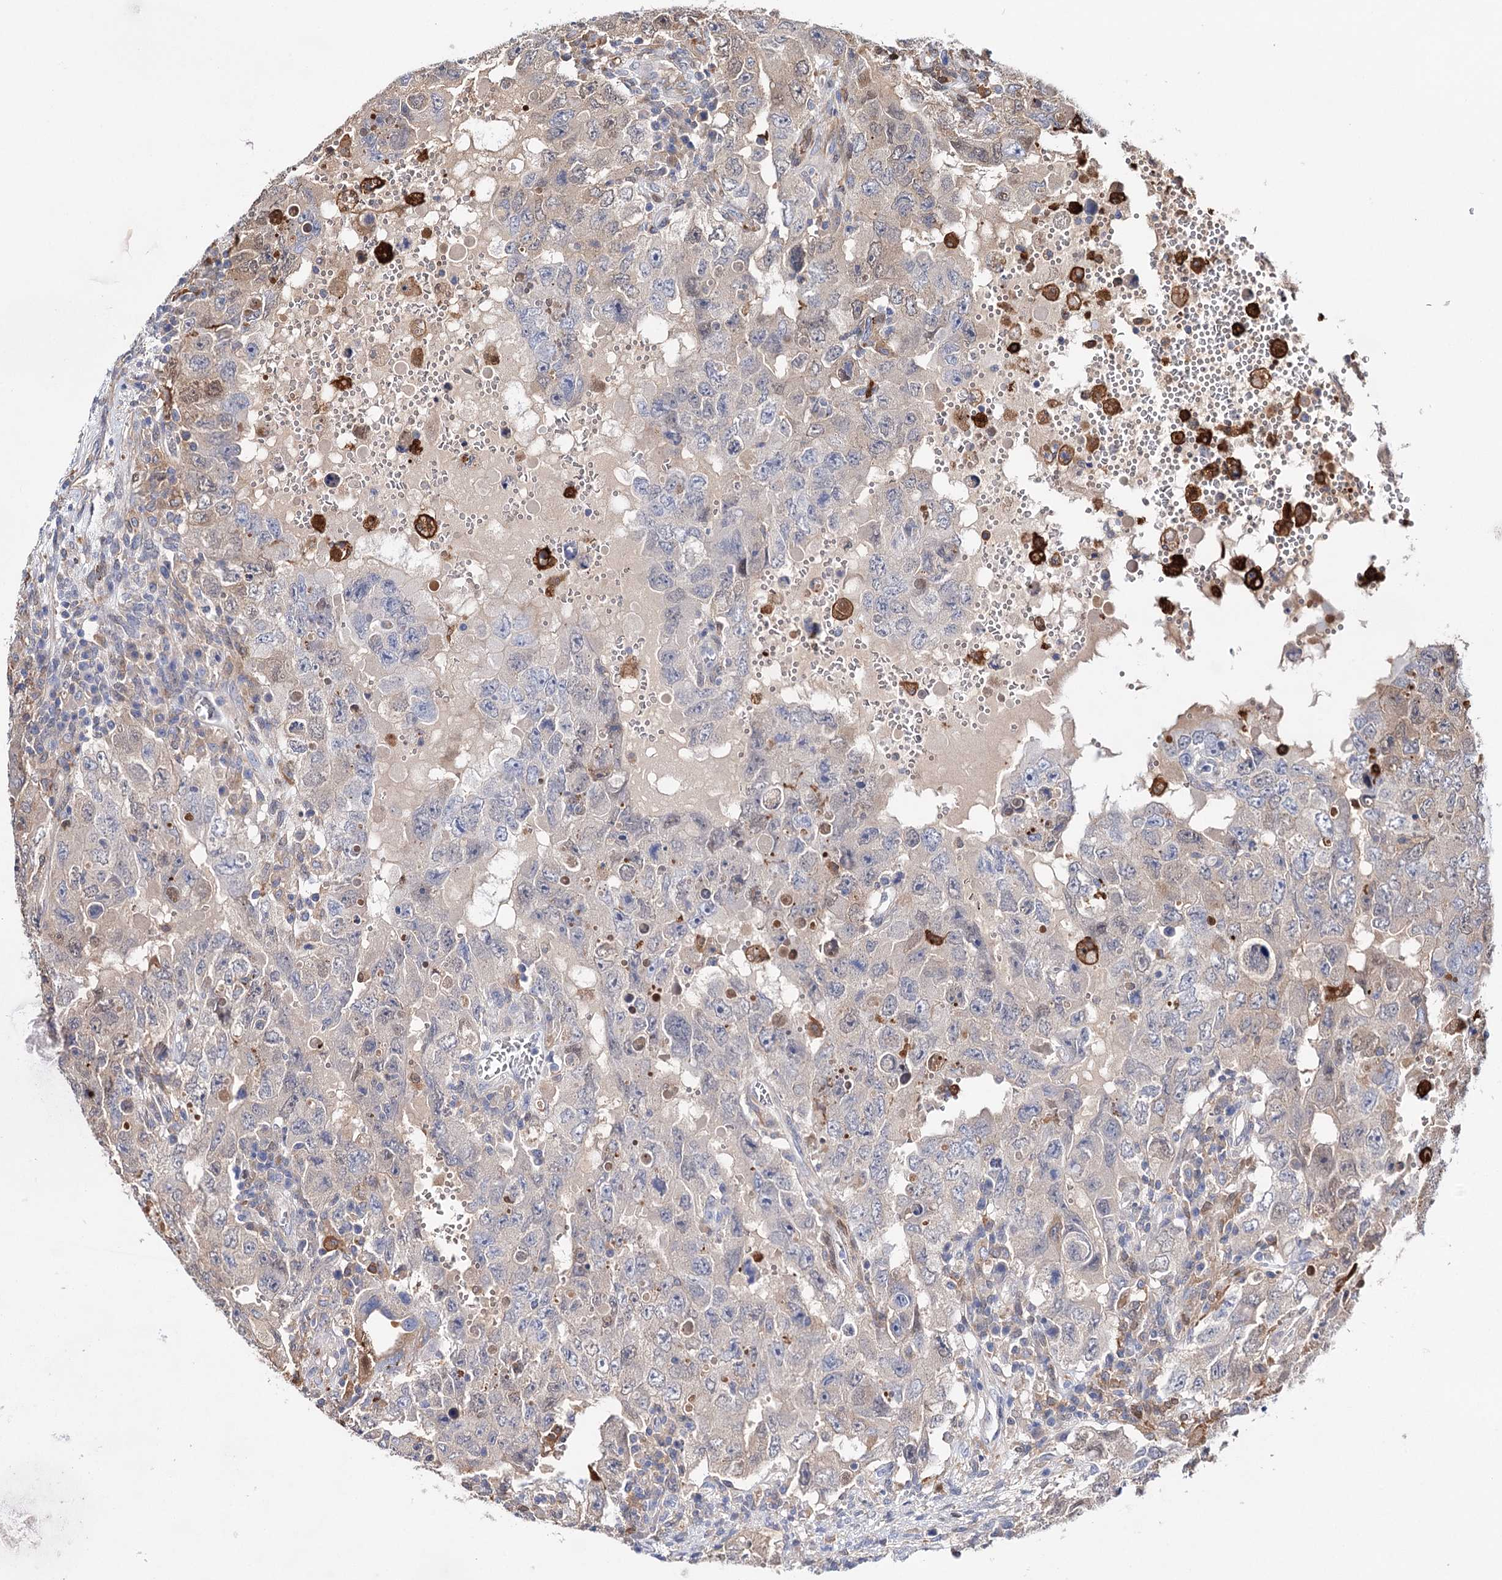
{"staining": {"intensity": "weak", "quantity": "<25%", "location": "cytoplasmic/membranous"}, "tissue": "testis cancer", "cell_type": "Tumor cells", "image_type": "cancer", "snomed": [{"axis": "morphology", "description": "Carcinoma, Embryonal, NOS"}, {"axis": "topography", "description": "Testis"}], "caption": "There is no significant expression in tumor cells of testis cancer. (IHC, brightfield microscopy, high magnification).", "gene": "CFAP46", "patient": {"sex": "male", "age": 26}}